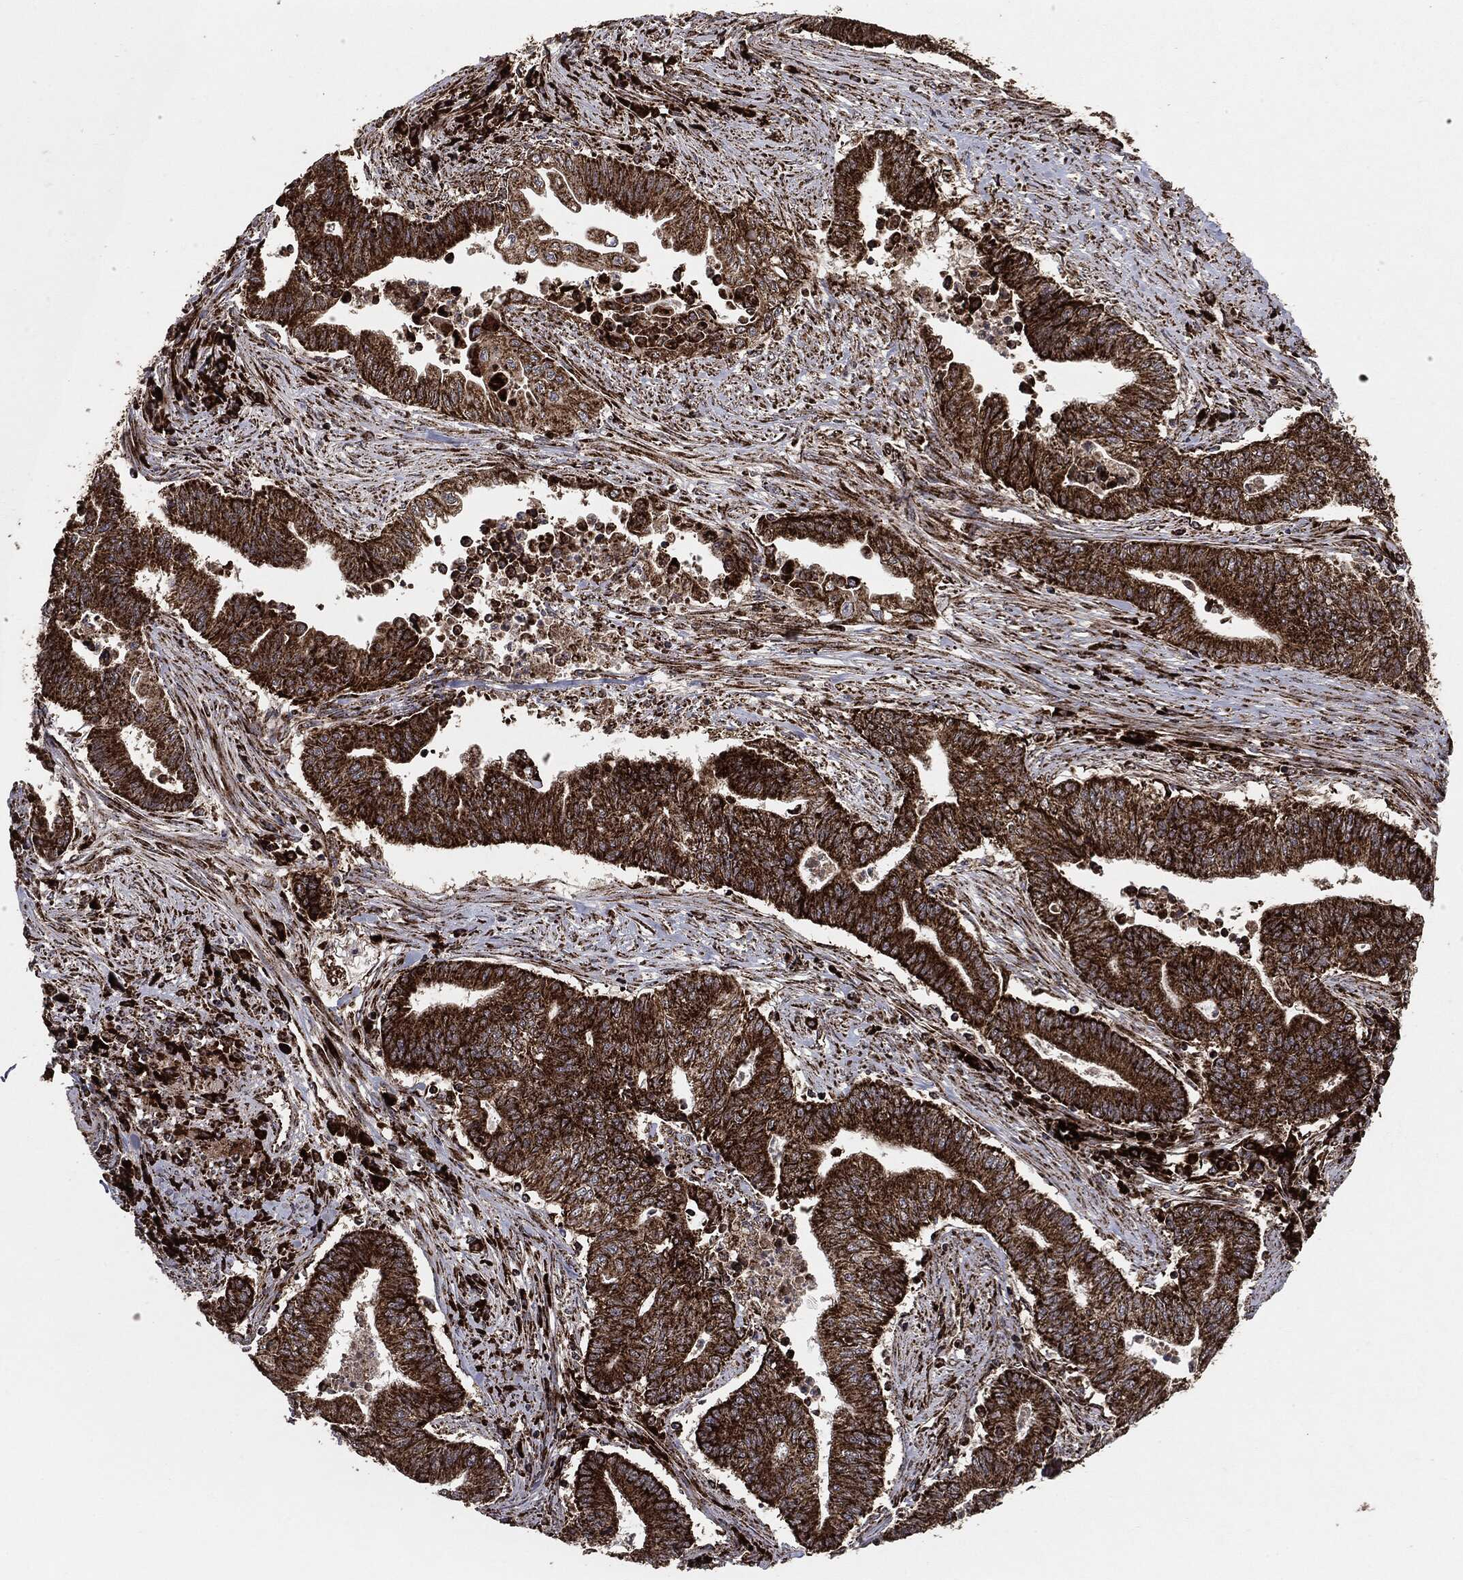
{"staining": {"intensity": "strong", "quantity": ">75%", "location": "cytoplasmic/membranous"}, "tissue": "endometrial cancer", "cell_type": "Tumor cells", "image_type": "cancer", "snomed": [{"axis": "morphology", "description": "Adenocarcinoma, NOS"}, {"axis": "topography", "description": "Uterus"}, {"axis": "topography", "description": "Endometrium"}], "caption": "Endometrial cancer (adenocarcinoma) stained for a protein (brown) reveals strong cytoplasmic/membranous positive positivity in approximately >75% of tumor cells.", "gene": "MAP2K1", "patient": {"sex": "female", "age": 54}}